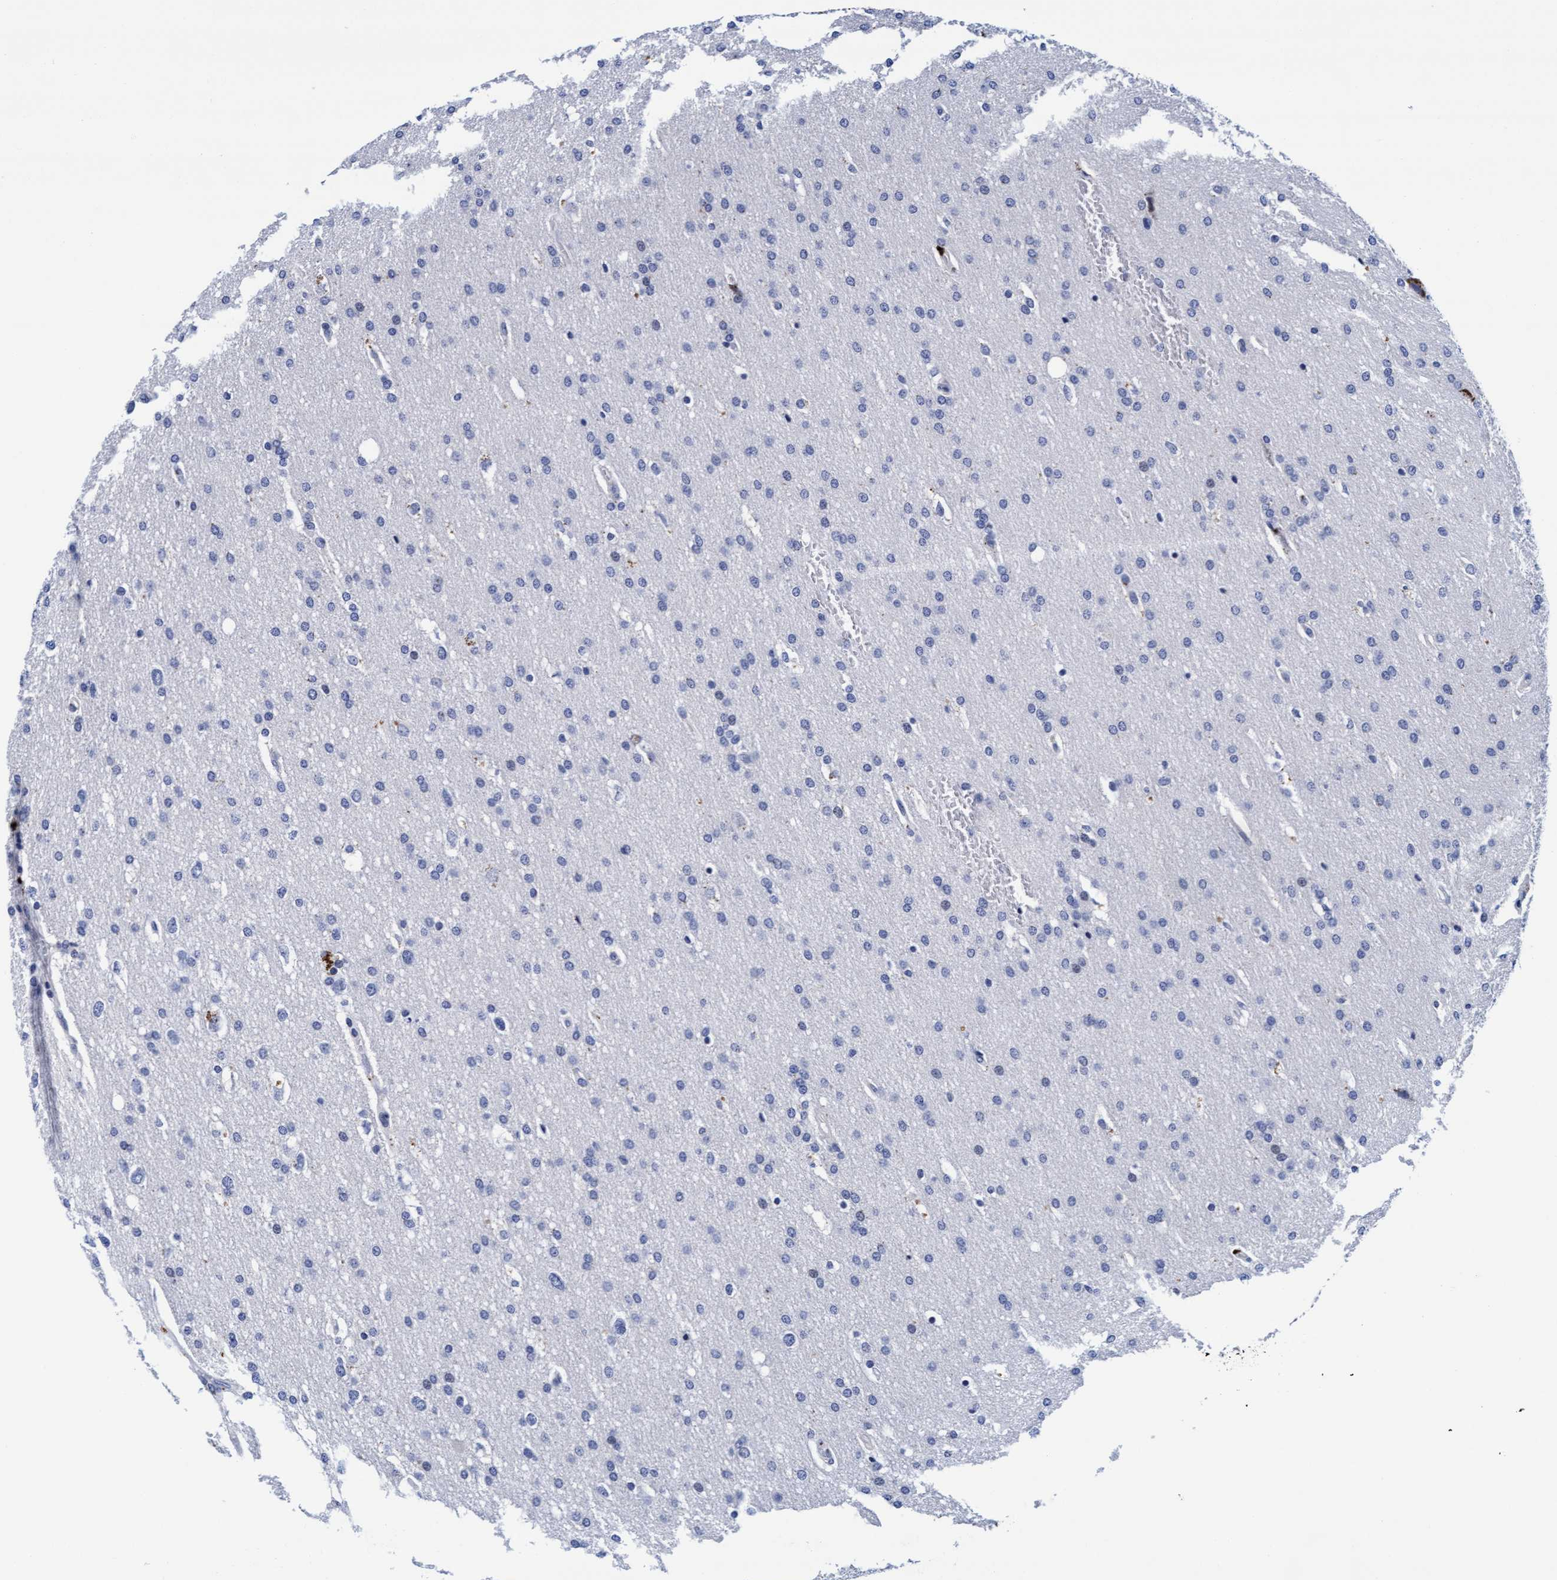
{"staining": {"intensity": "negative", "quantity": "none", "location": "none"}, "tissue": "glioma", "cell_type": "Tumor cells", "image_type": "cancer", "snomed": [{"axis": "morphology", "description": "Glioma, malignant, Low grade"}, {"axis": "topography", "description": "Brain"}], "caption": "Human malignant low-grade glioma stained for a protein using immunohistochemistry (IHC) reveals no positivity in tumor cells.", "gene": "ARSG", "patient": {"sex": "female", "age": 37}}